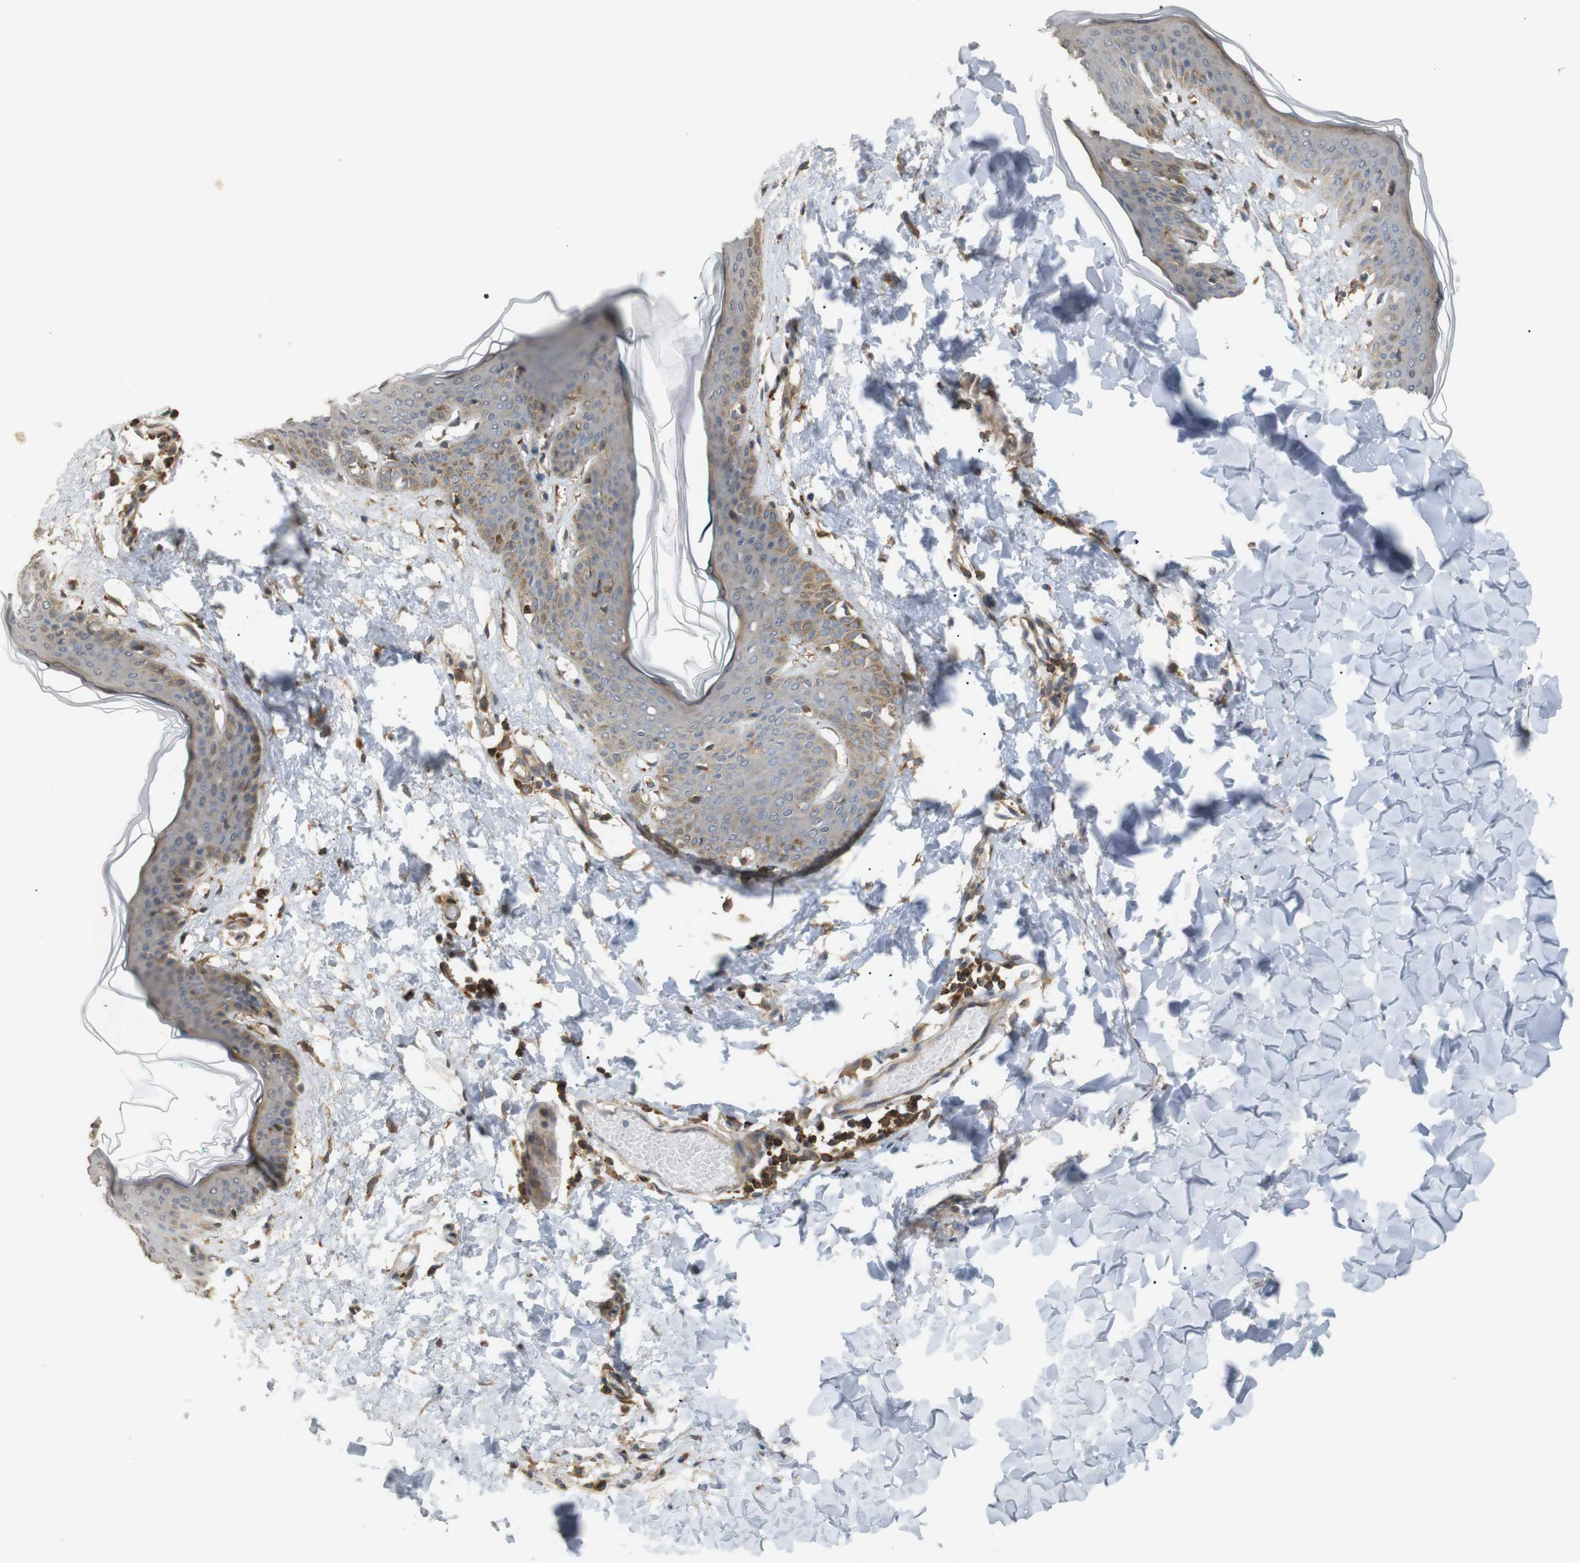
{"staining": {"intensity": "moderate", "quantity": ">75%", "location": "cytoplasmic/membranous"}, "tissue": "skin", "cell_type": "Fibroblasts", "image_type": "normal", "snomed": [{"axis": "morphology", "description": "Normal tissue, NOS"}, {"axis": "topography", "description": "Skin"}], "caption": "Skin stained with DAB (3,3'-diaminobenzidine) IHC shows medium levels of moderate cytoplasmic/membranous staining in about >75% of fibroblasts.", "gene": "KSR1", "patient": {"sex": "female", "age": 17}}